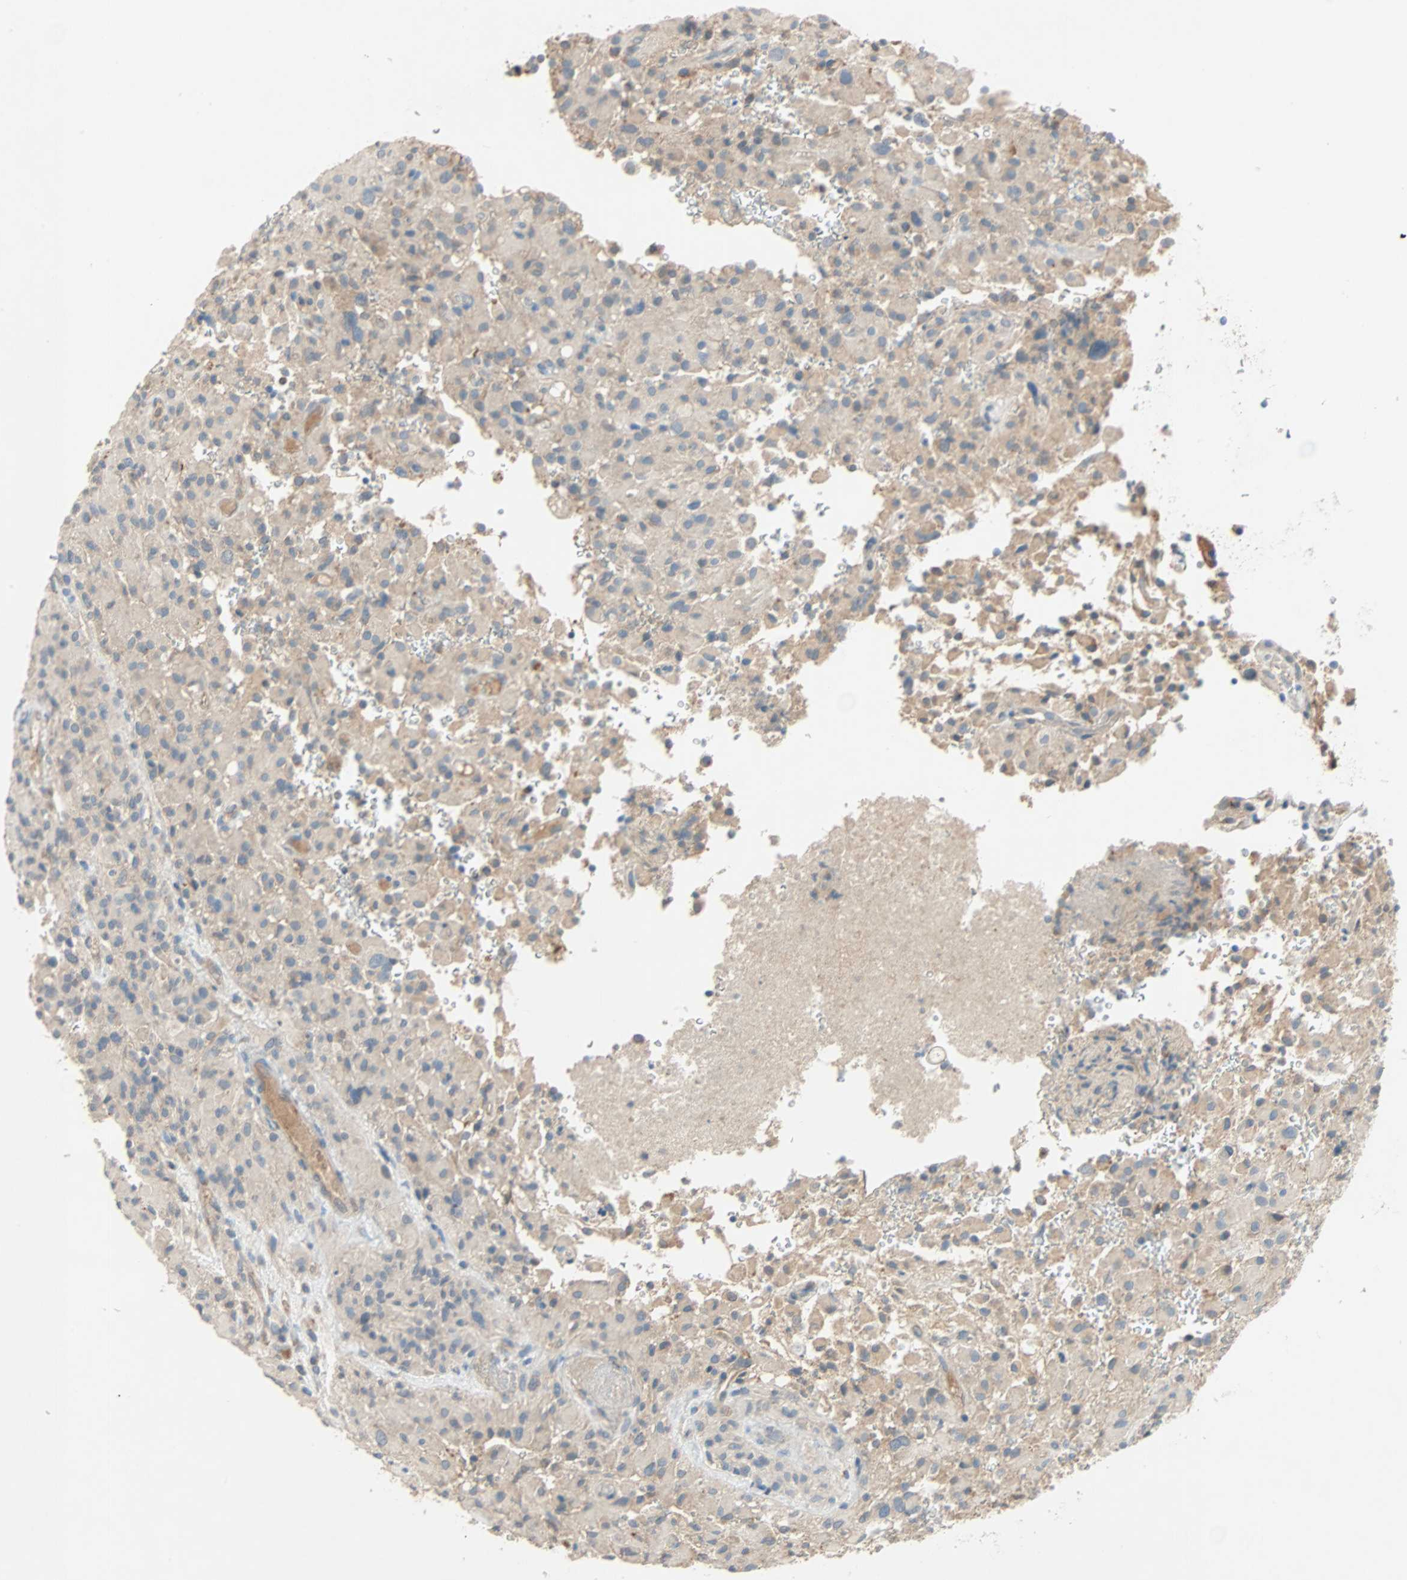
{"staining": {"intensity": "moderate", "quantity": "25%-75%", "location": "cytoplasmic/membranous"}, "tissue": "glioma", "cell_type": "Tumor cells", "image_type": "cancer", "snomed": [{"axis": "morphology", "description": "Glioma, malignant, High grade"}, {"axis": "topography", "description": "Brain"}], "caption": "A photomicrograph of glioma stained for a protein shows moderate cytoplasmic/membranous brown staining in tumor cells.", "gene": "XYLT1", "patient": {"sex": "male", "age": 71}}